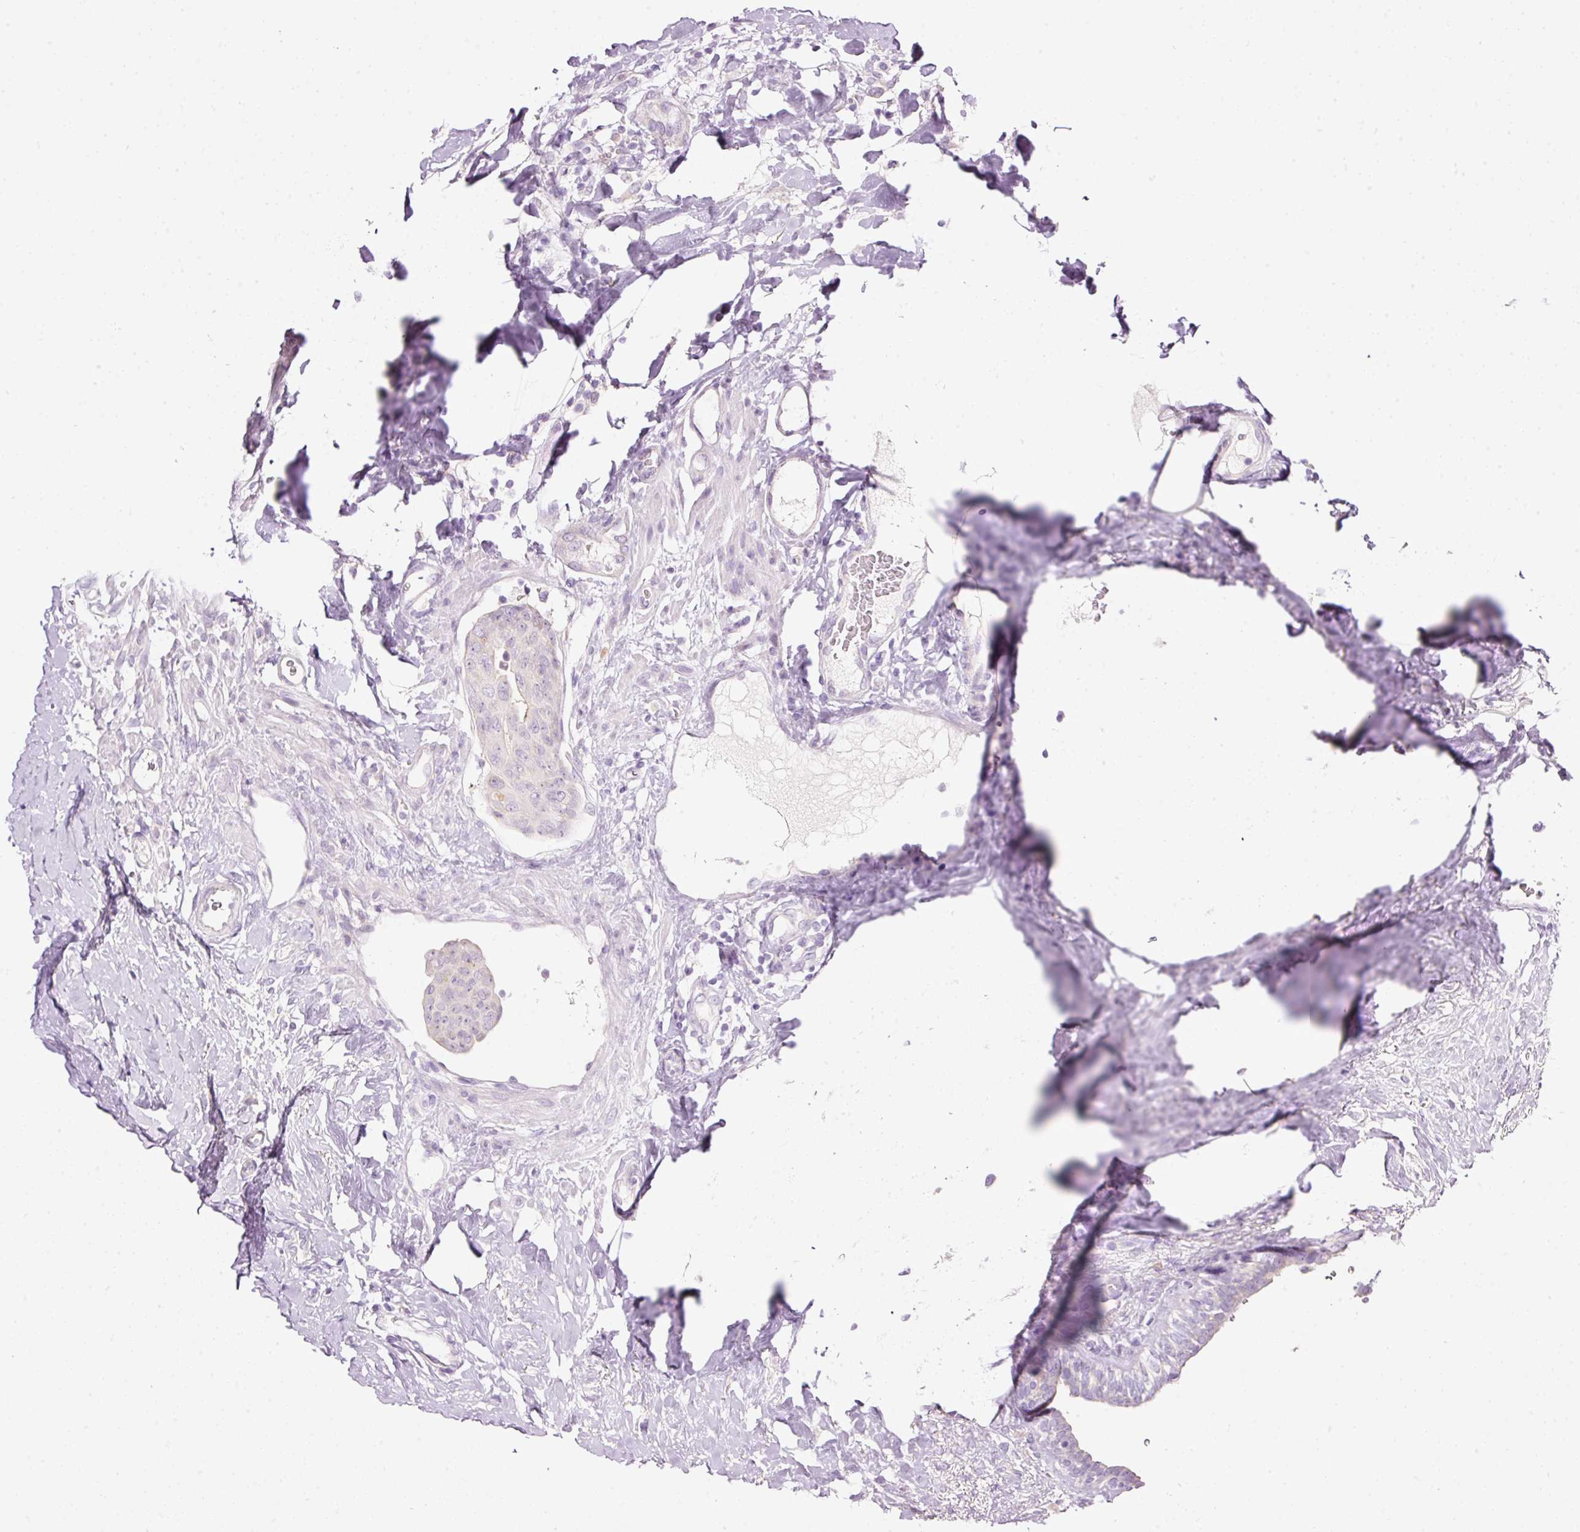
{"staining": {"intensity": "negative", "quantity": "none", "location": "none"}, "tissue": "breast cancer", "cell_type": "Tumor cells", "image_type": "cancer", "snomed": [{"axis": "morphology", "description": "Duct carcinoma"}, {"axis": "topography", "description": "Breast"}], "caption": "High magnification brightfield microscopy of breast cancer (invasive ductal carcinoma) stained with DAB (3,3'-diaminobenzidine) (brown) and counterstained with hematoxylin (blue): tumor cells show no significant expression. (DAB (3,3'-diaminobenzidine) IHC, high magnification).", "gene": "RSPO2", "patient": {"sex": "female", "age": 40}}